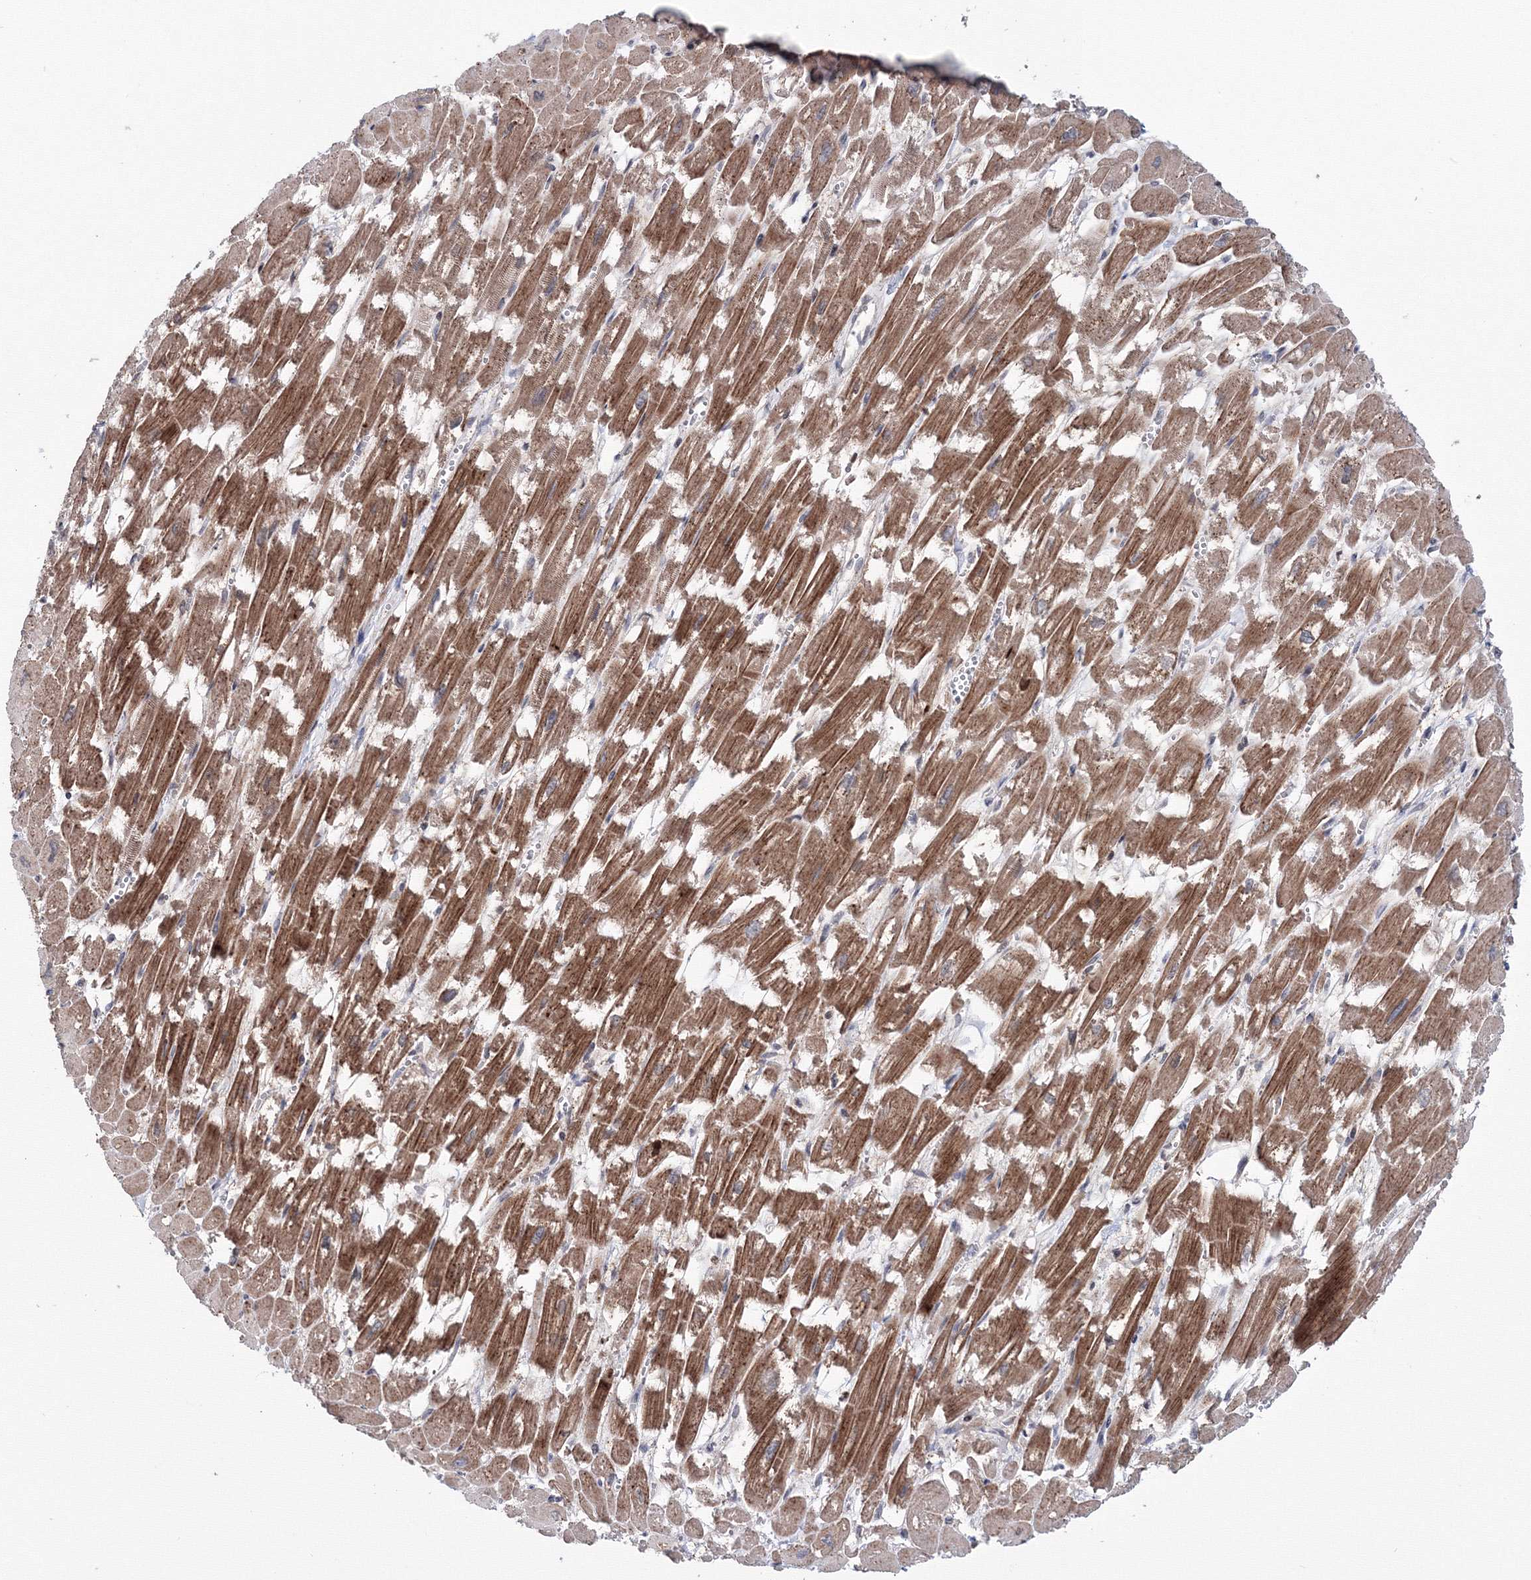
{"staining": {"intensity": "moderate", "quantity": ">75%", "location": "cytoplasmic/membranous"}, "tissue": "heart muscle", "cell_type": "Cardiomyocytes", "image_type": "normal", "snomed": [{"axis": "morphology", "description": "Normal tissue, NOS"}, {"axis": "topography", "description": "Heart"}], "caption": "High-magnification brightfield microscopy of normal heart muscle stained with DAB (3,3'-diaminobenzidine) (brown) and counterstained with hematoxylin (blue). cardiomyocytes exhibit moderate cytoplasmic/membranous staining is identified in approximately>75% of cells.", "gene": "TATDN2", "patient": {"sex": "male", "age": 54}}